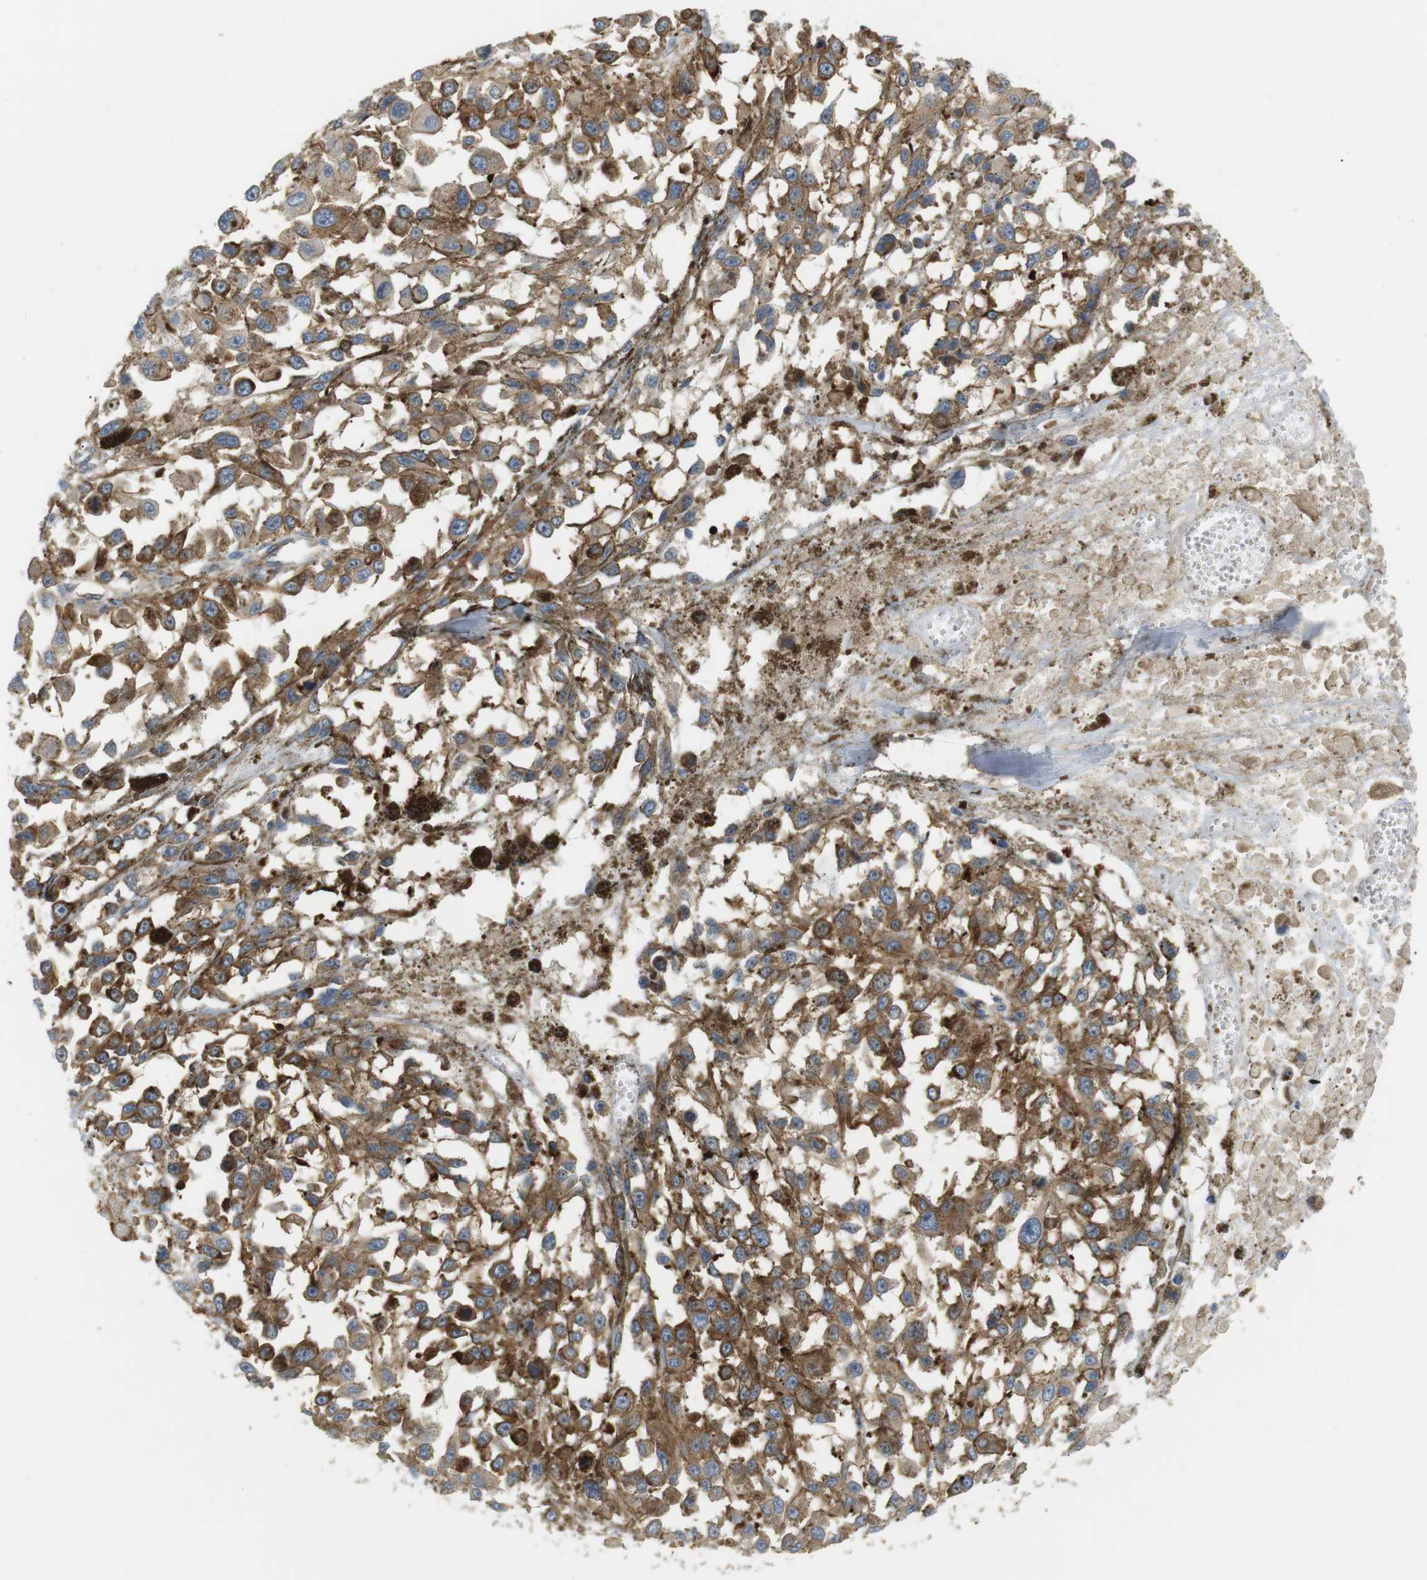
{"staining": {"intensity": "moderate", "quantity": ">75%", "location": "cytoplasmic/membranous"}, "tissue": "melanoma", "cell_type": "Tumor cells", "image_type": "cancer", "snomed": [{"axis": "morphology", "description": "Malignant melanoma, Metastatic site"}, {"axis": "topography", "description": "Lymph node"}], "caption": "Brown immunohistochemical staining in human melanoma demonstrates moderate cytoplasmic/membranous expression in about >75% of tumor cells. The protein of interest is stained brown, and the nuclei are stained in blue (DAB IHC with brightfield microscopy, high magnification).", "gene": "TMEM200A", "patient": {"sex": "male", "age": 59}}